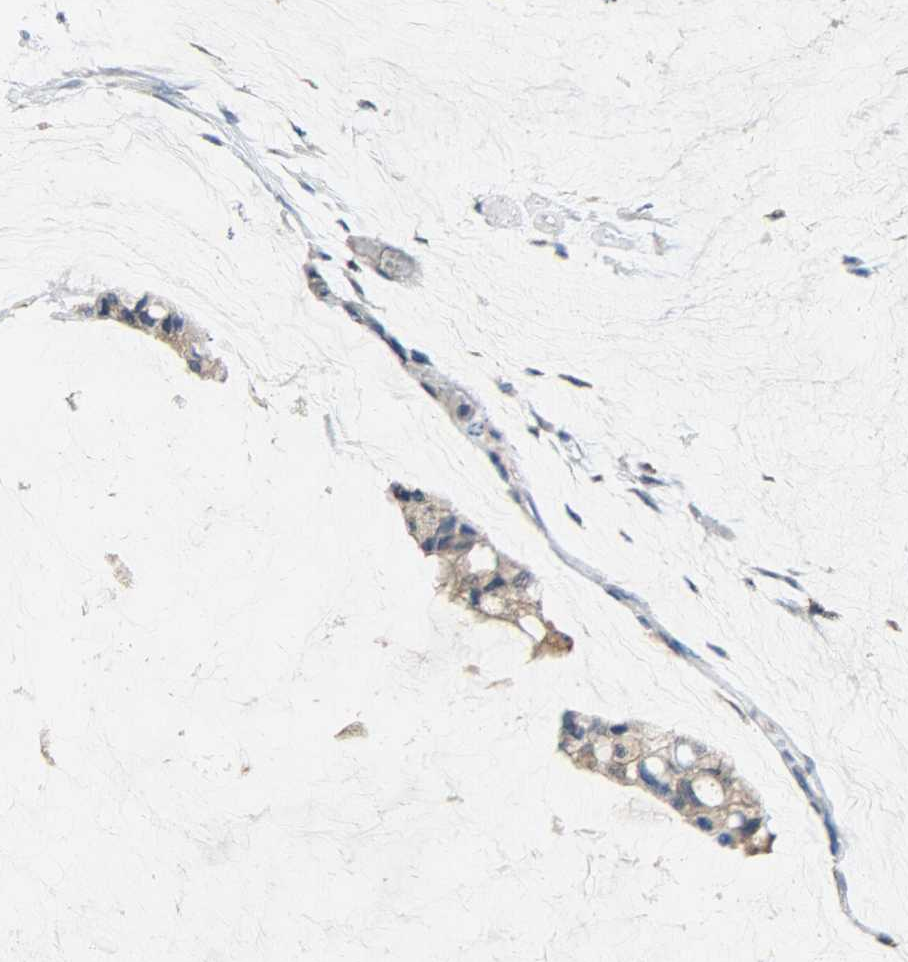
{"staining": {"intensity": "moderate", "quantity": ">75%", "location": "cytoplasmic/membranous"}, "tissue": "ovarian cancer", "cell_type": "Tumor cells", "image_type": "cancer", "snomed": [{"axis": "morphology", "description": "Cystadenocarcinoma, mucinous, NOS"}, {"axis": "topography", "description": "Ovary"}], "caption": "Protein expression analysis of human ovarian cancer reveals moderate cytoplasmic/membranous positivity in about >75% of tumor cells.", "gene": "TRIM21", "patient": {"sex": "female", "age": 39}}